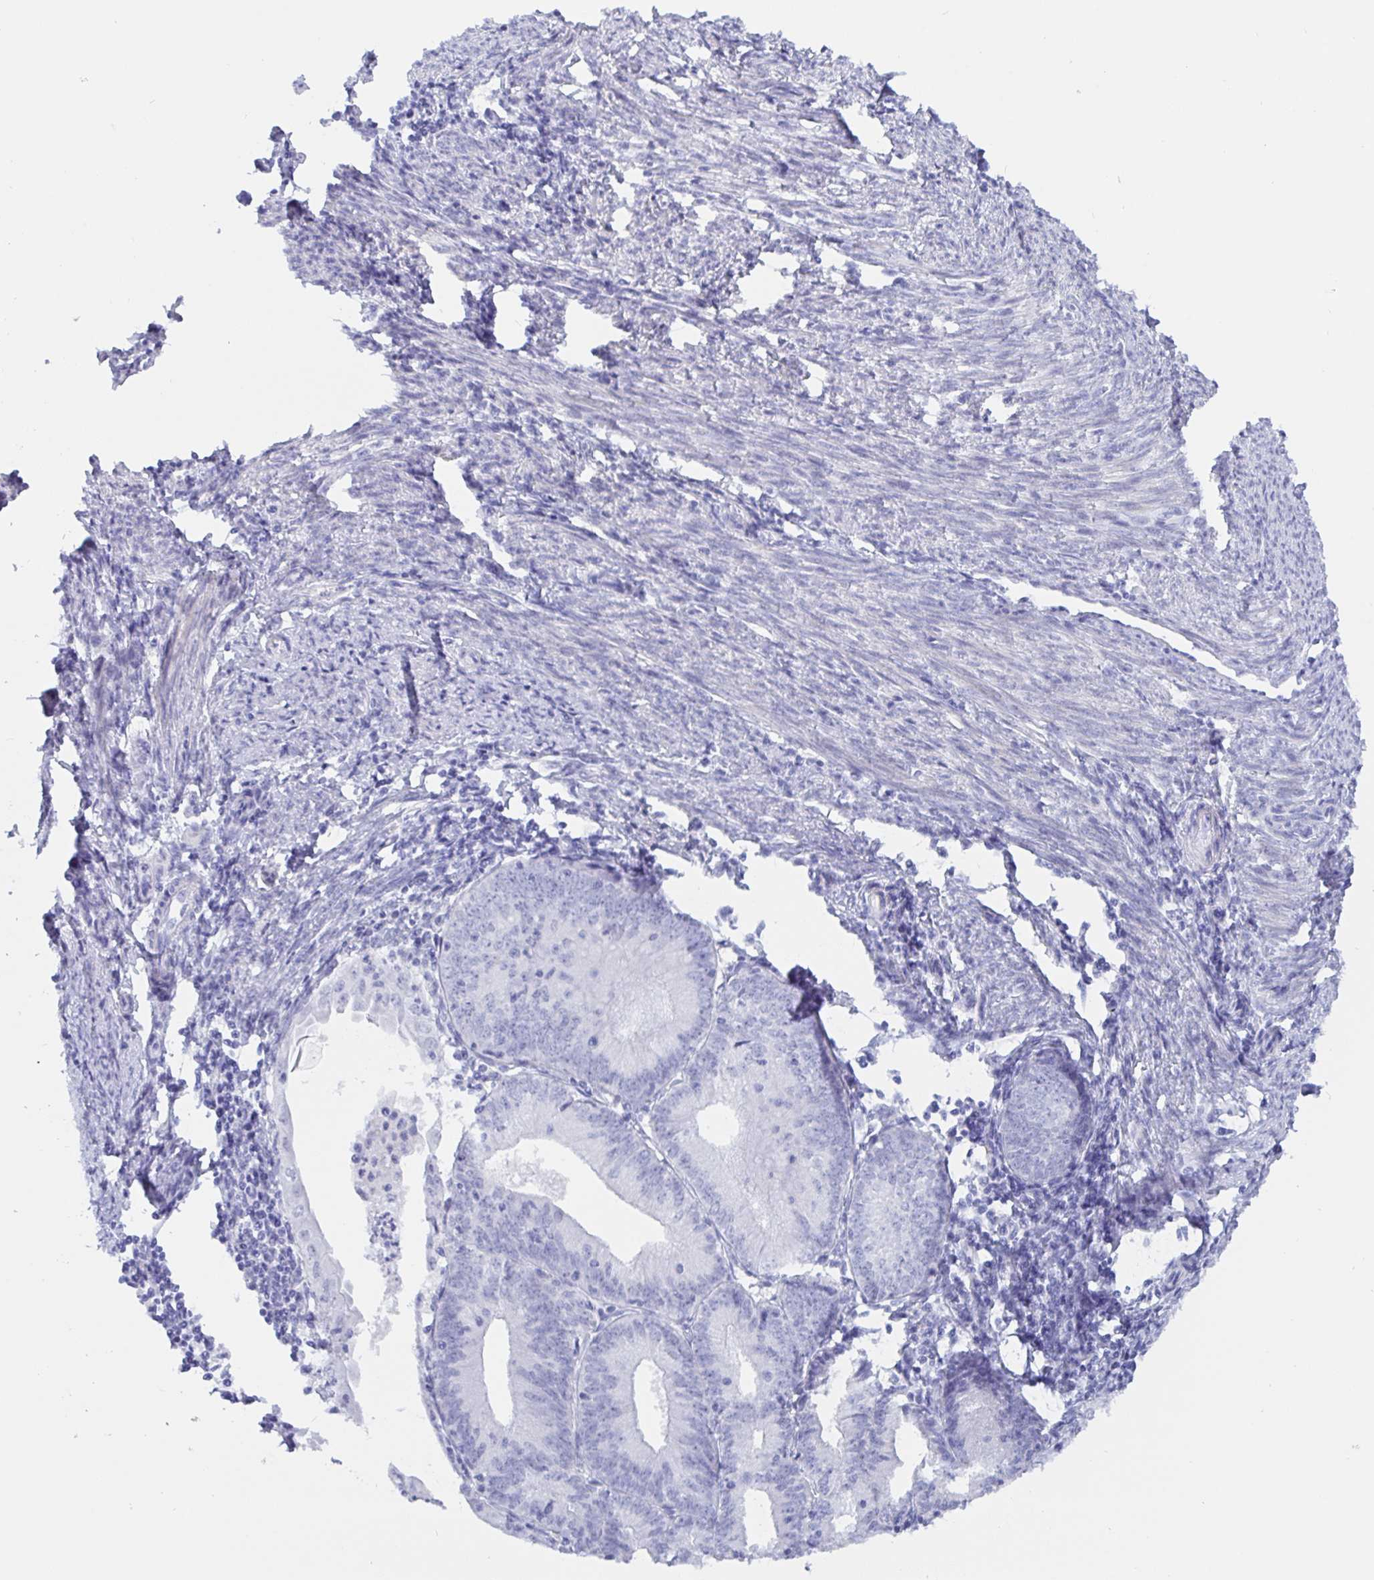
{"staining": {"intensity": "negative", "quantity": "none", "location": "none"}, "tissue": "endometrial cancer", "cell_type": "Tumor cells", "image_type": "cancer", "snomed": [{"axis": "morphology", "description": "Adenocarcinoma, NOS"}, {"axis": "topography", "description": "Endometrium"}], "caption": "This is an IHC histopathology image of human endometrial cancer (adenocarcinoma). There is no positivity in tumor cells.", "gene": "KCNH6", "patient": {"sex": "female", "age": 60}}